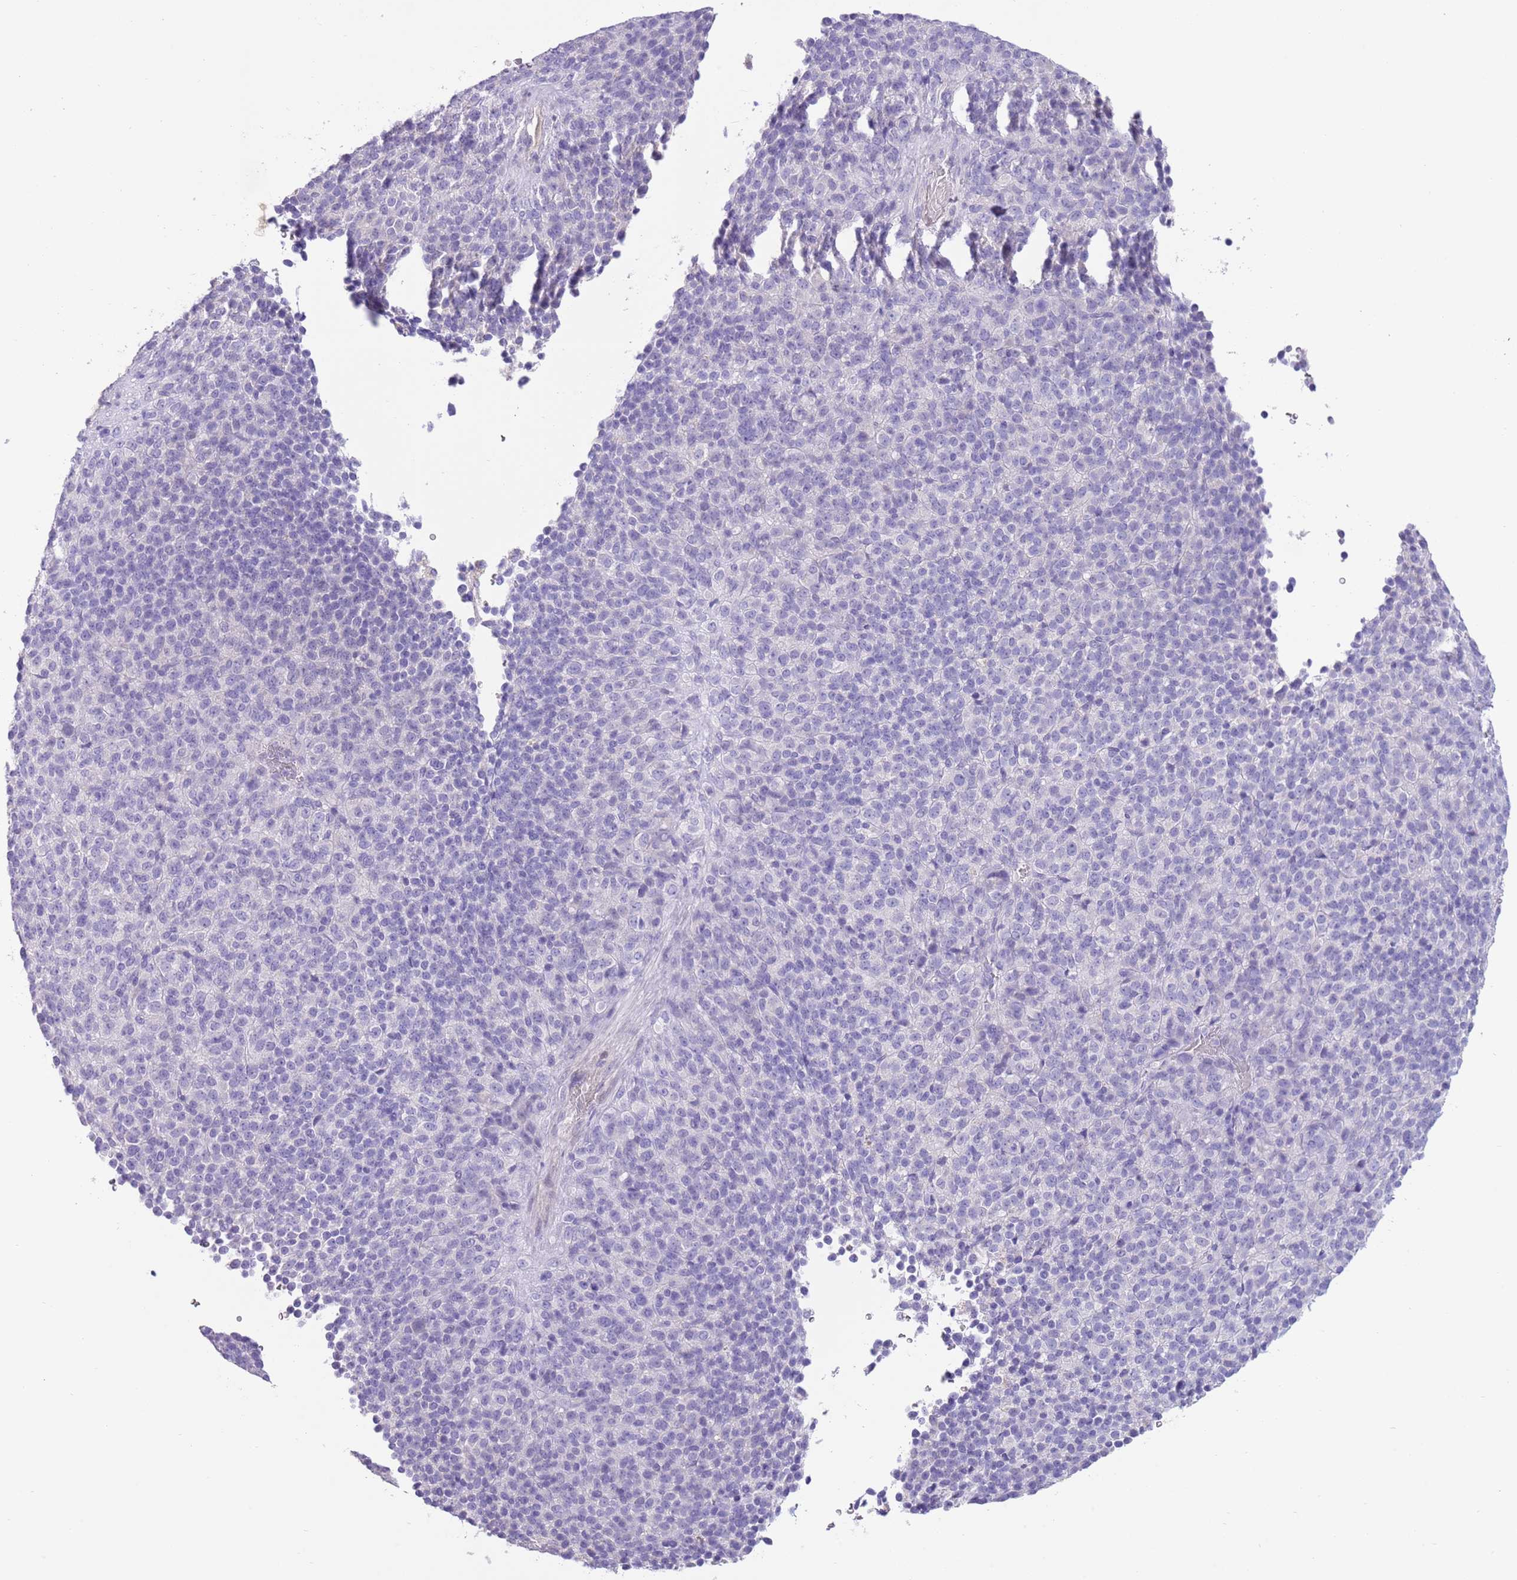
{"staining": {"intensity": "negative", "quantity": "none", "location": "none"}, "tissue": "melanoma", "cell_type": "Tumor cells", "image_type": "cancer", "snomed": [{"axis": "morphology", "description": "Malignant melanoma, Metastatic site"}, {"axis": "topography", "description": "Brain"}], "caption": "Human malignant melanoma (metastatic site) stained for a protein using immunohistochemistry (IHC) displays no staining in tumor cells.", "gene": "TOX2", "patient": {"sex": "female", "age": 56}}